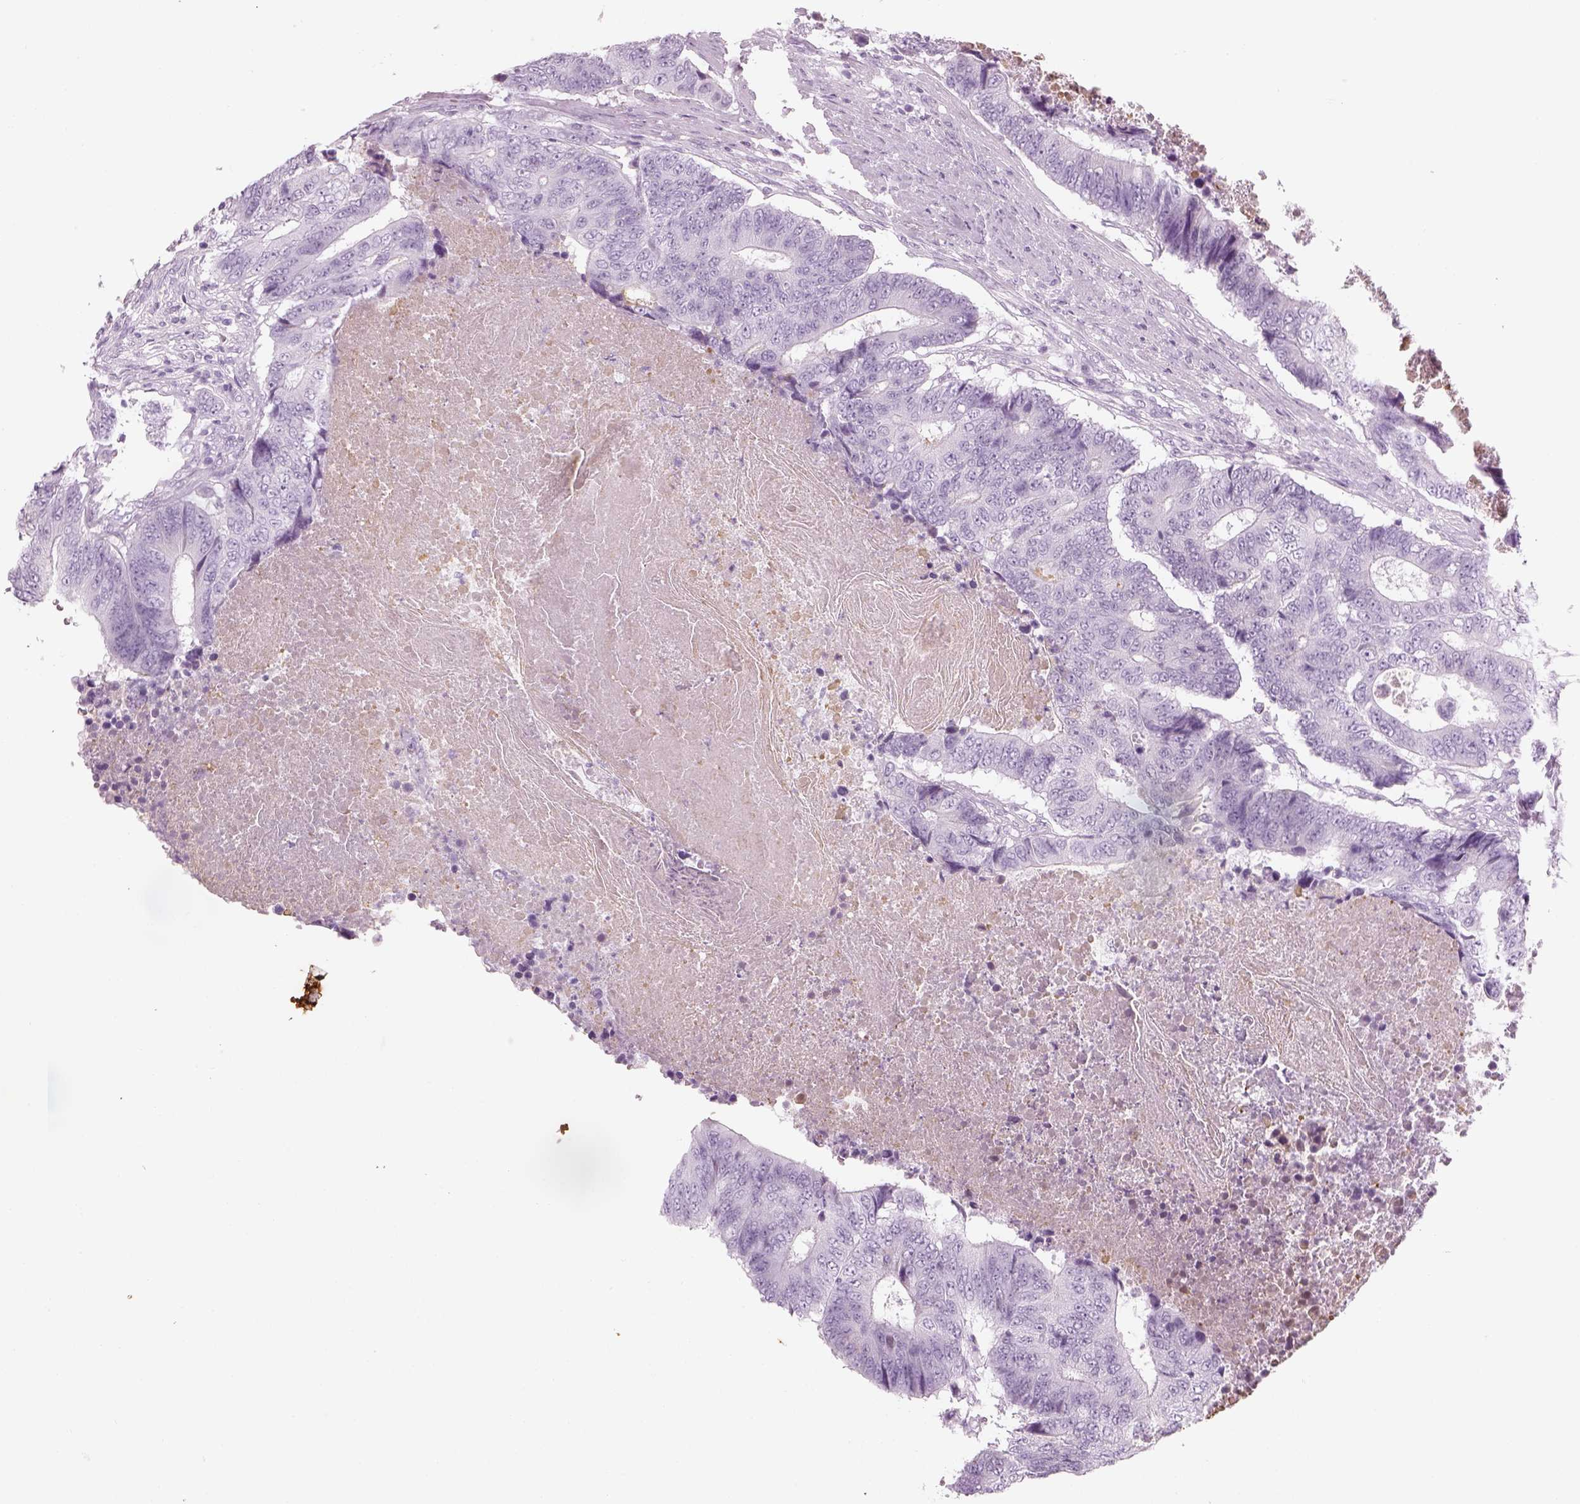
{"staining": {"intensity": "negative", "quantity": "none", "location": "none"}, "tissue": "colorectal cancer", "cell_type": "Tumor cells", "image_type": "cancer", "snomed": [{"axis": "morphology", "description": "Adenocarcinoma, NOS"}, {"axis": "topography", "description": "Colon"}], "caption": "High magnification brightfield microscopy of colorectal cancer (adenocarcinoma) stained with DAB (3,3'-diaminobenzidine) (brown) and counterstained with hematoxylin (blue): tumor cells show no significant positivity.", "gene": "SAG", "patient": {"sex": "female", "age": 48}}